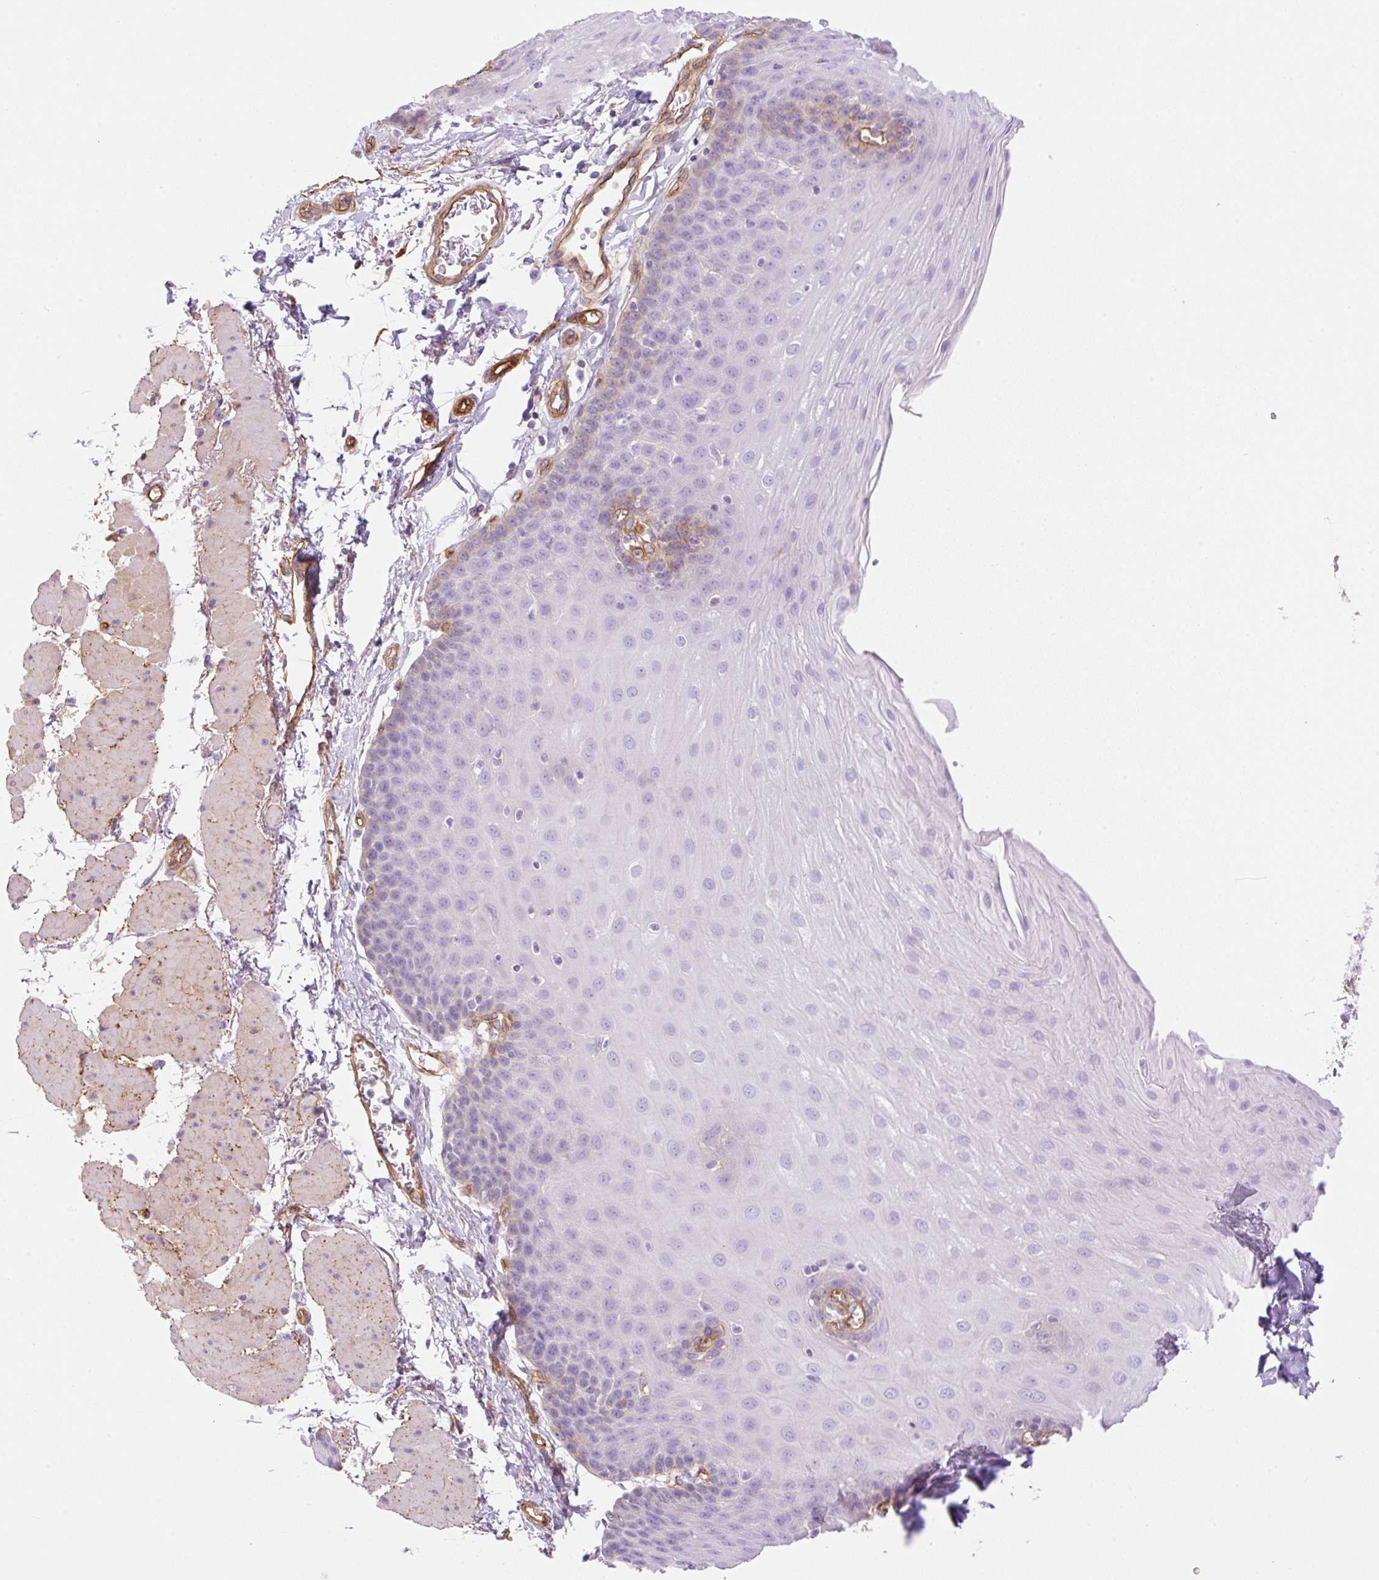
{"staining": {"intensity": "weak", "quantity": "<25%", "location": "cytoplasmic/membranous"}, "tissue": "esophagus", "cell_type": "Squamous epithelial cells", "image_type": "normal", "snomed": [{"axis": "morphology", "description": "Normal tissue, NOS"}, {"axis": "topography", "description": "Esophagus"}], "caption": "This image is of normal esophagus stained with IHC to label a protein in brown with the nuclei are counter-stained blue. There is no staining in squamous epithelial cells.", "gene": "EHD1", "patient": {"sex": "female", "age": 81}}